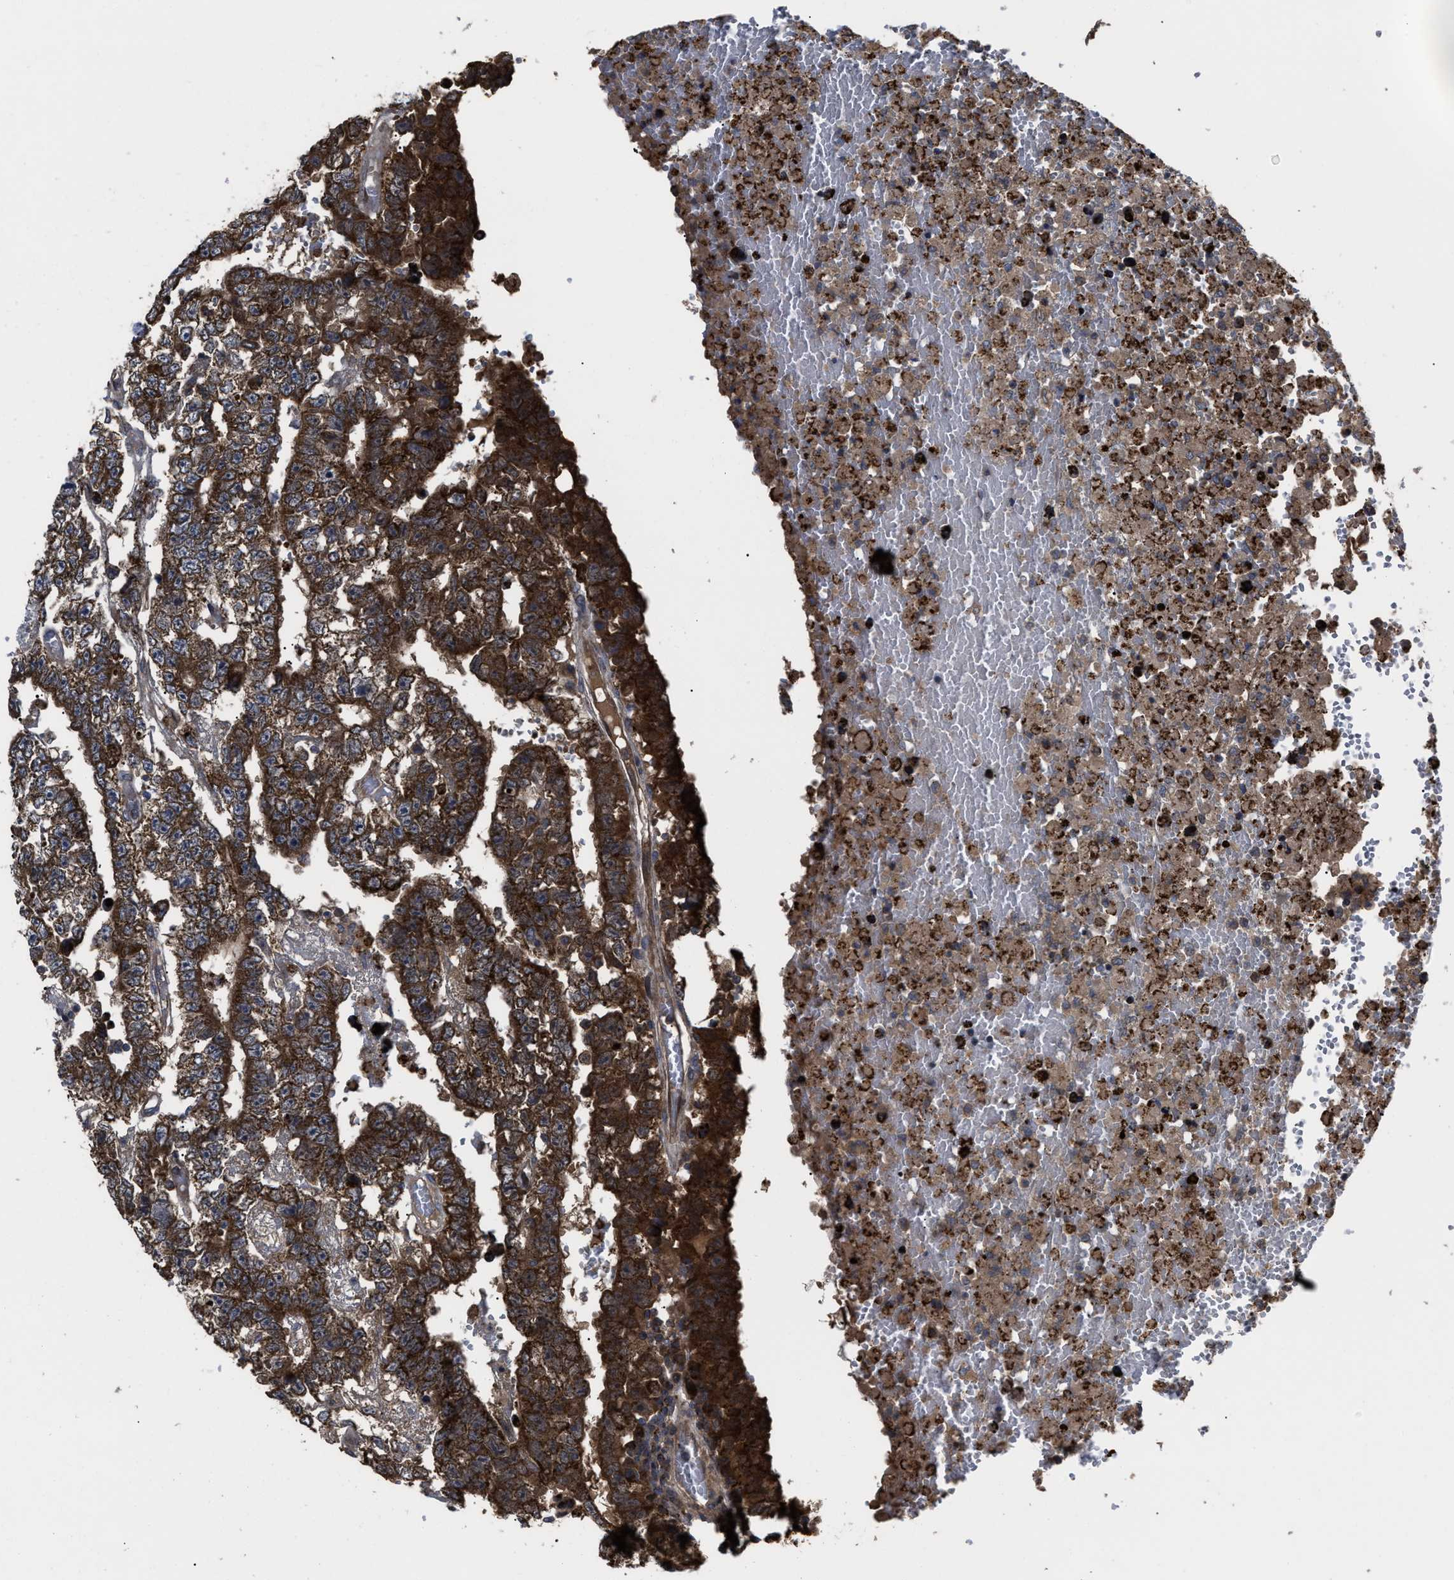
{"staining": {"intensity": "strong", "quantity": ">75%", "location": "cytoplasmic/membranous"}, "tissue": "testis cancer", "cell_type": "Tumor cells", "image_type": "cancer", "snomed": [{"axis": "morphology", "description": "Carcinoma, Embryonal, NOS"}, {"axis": "topography", "description": "Testis"}], "caption": "Testis cancer stained with a brown dye reveals strong cytoplasmic/membranous positive staining in approximately >75% of tumor cells.", "gene": "PASK", "patient": {"sex": "male", "age": 25}}